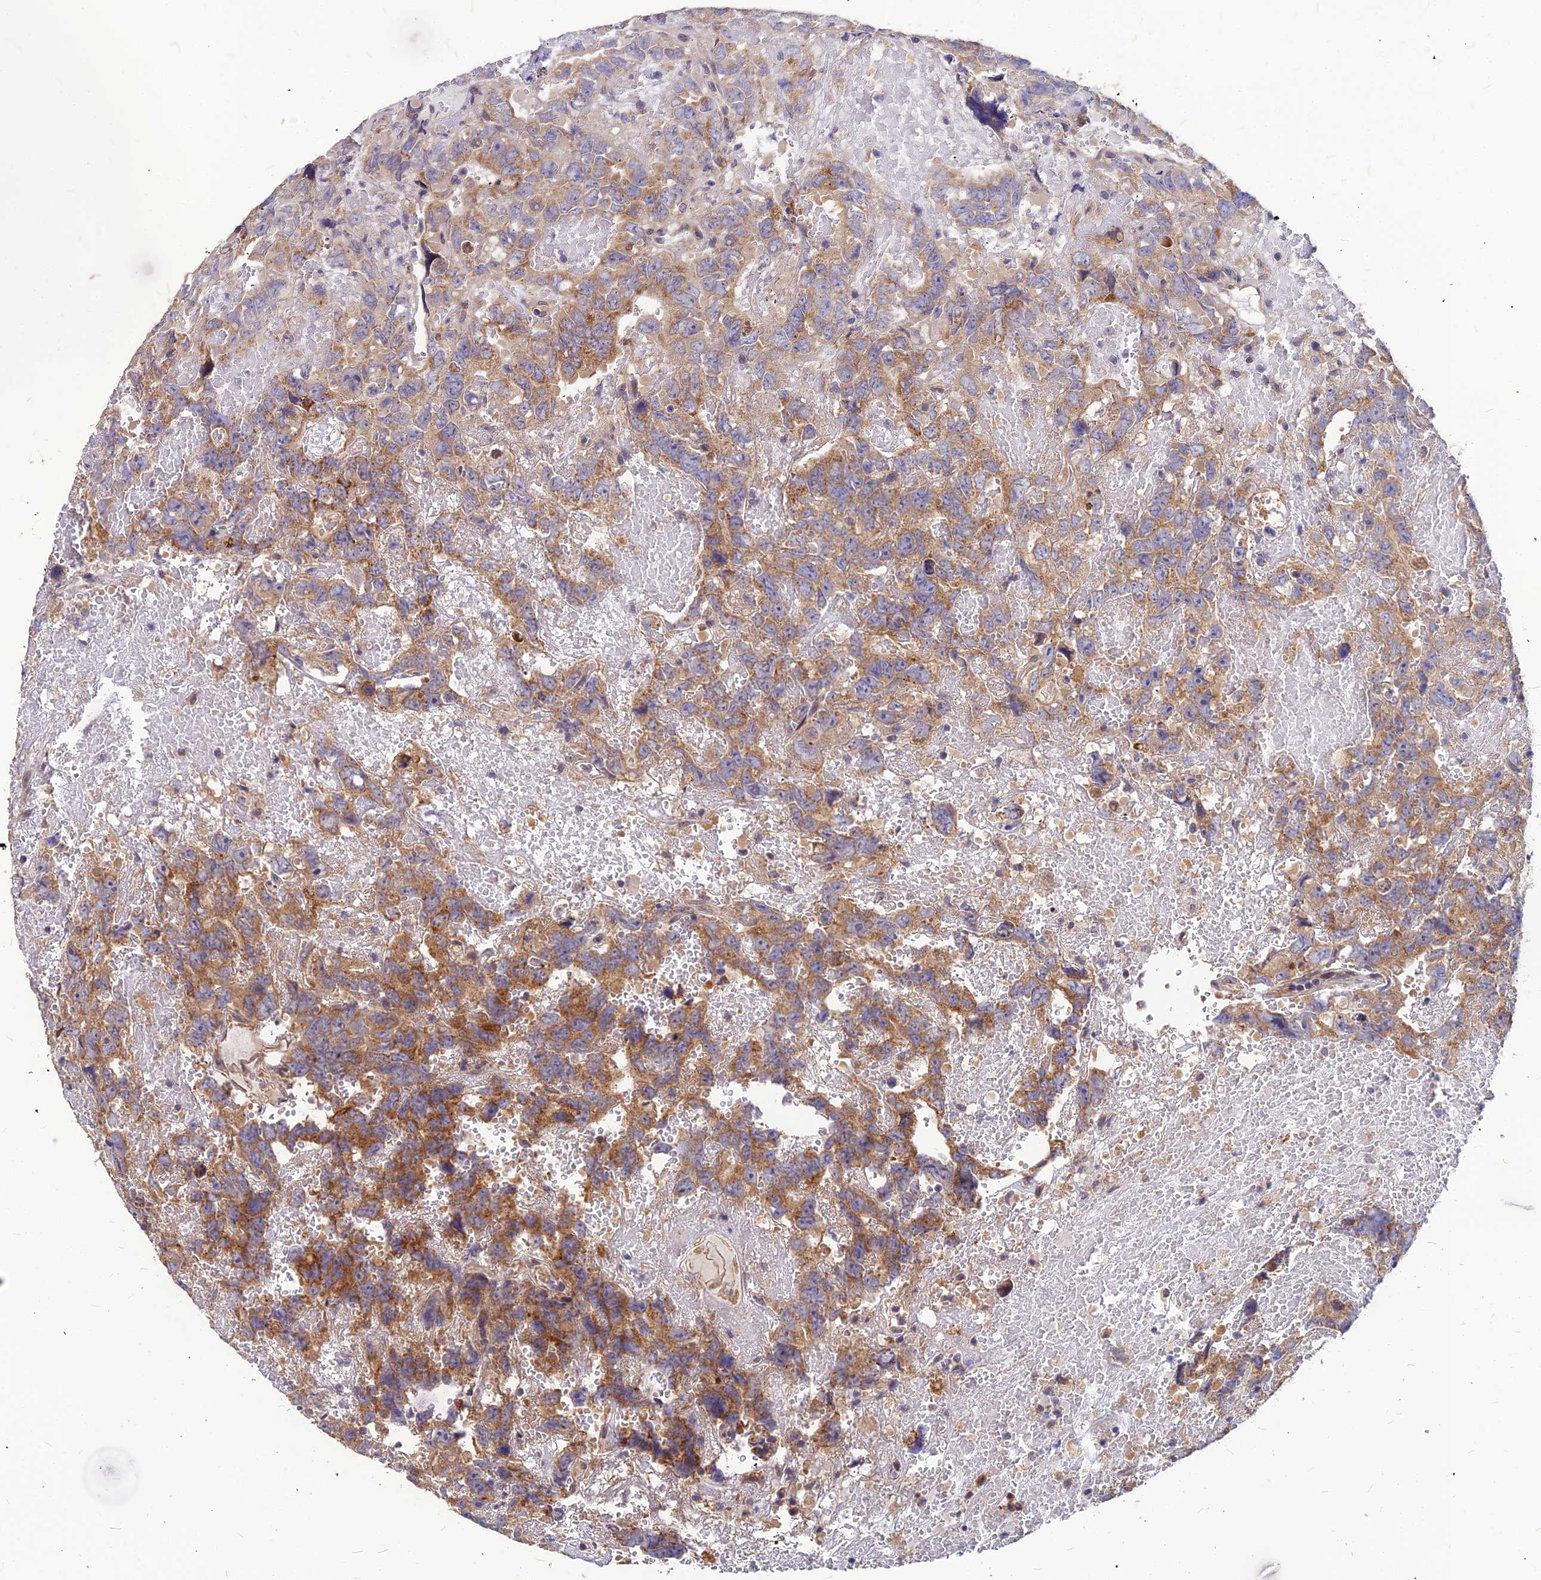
{"staining": {"intensity": "moderate", "quantity": ">75%", "location": "cytoplasmic/membranous"}, "tissue": "testis cancer", "cell_type": "Tumor cells", "image_type": "cancer", "snomed": [{"axis": "morphology", "description": "Carcinoma, Embryonal, NOS"}, {"axis": "topography", "description": "Testis"}], "caption": "IHC staining of testis cancer (embryonal carcinoma), which reveals medium levels of moderate cytoplasmic/membranous positivity in about >75% of tumor cells indicating moderate cytoplasmic/membranous protein staining. The staining was performed using DAB (3,3'-diaminobenzidine) (brown) for protein detection and nuclei were counterstained in hematoxylin (blue).", "gene": "LEKR1", "patient": {"sex": "male", "age": 45}}